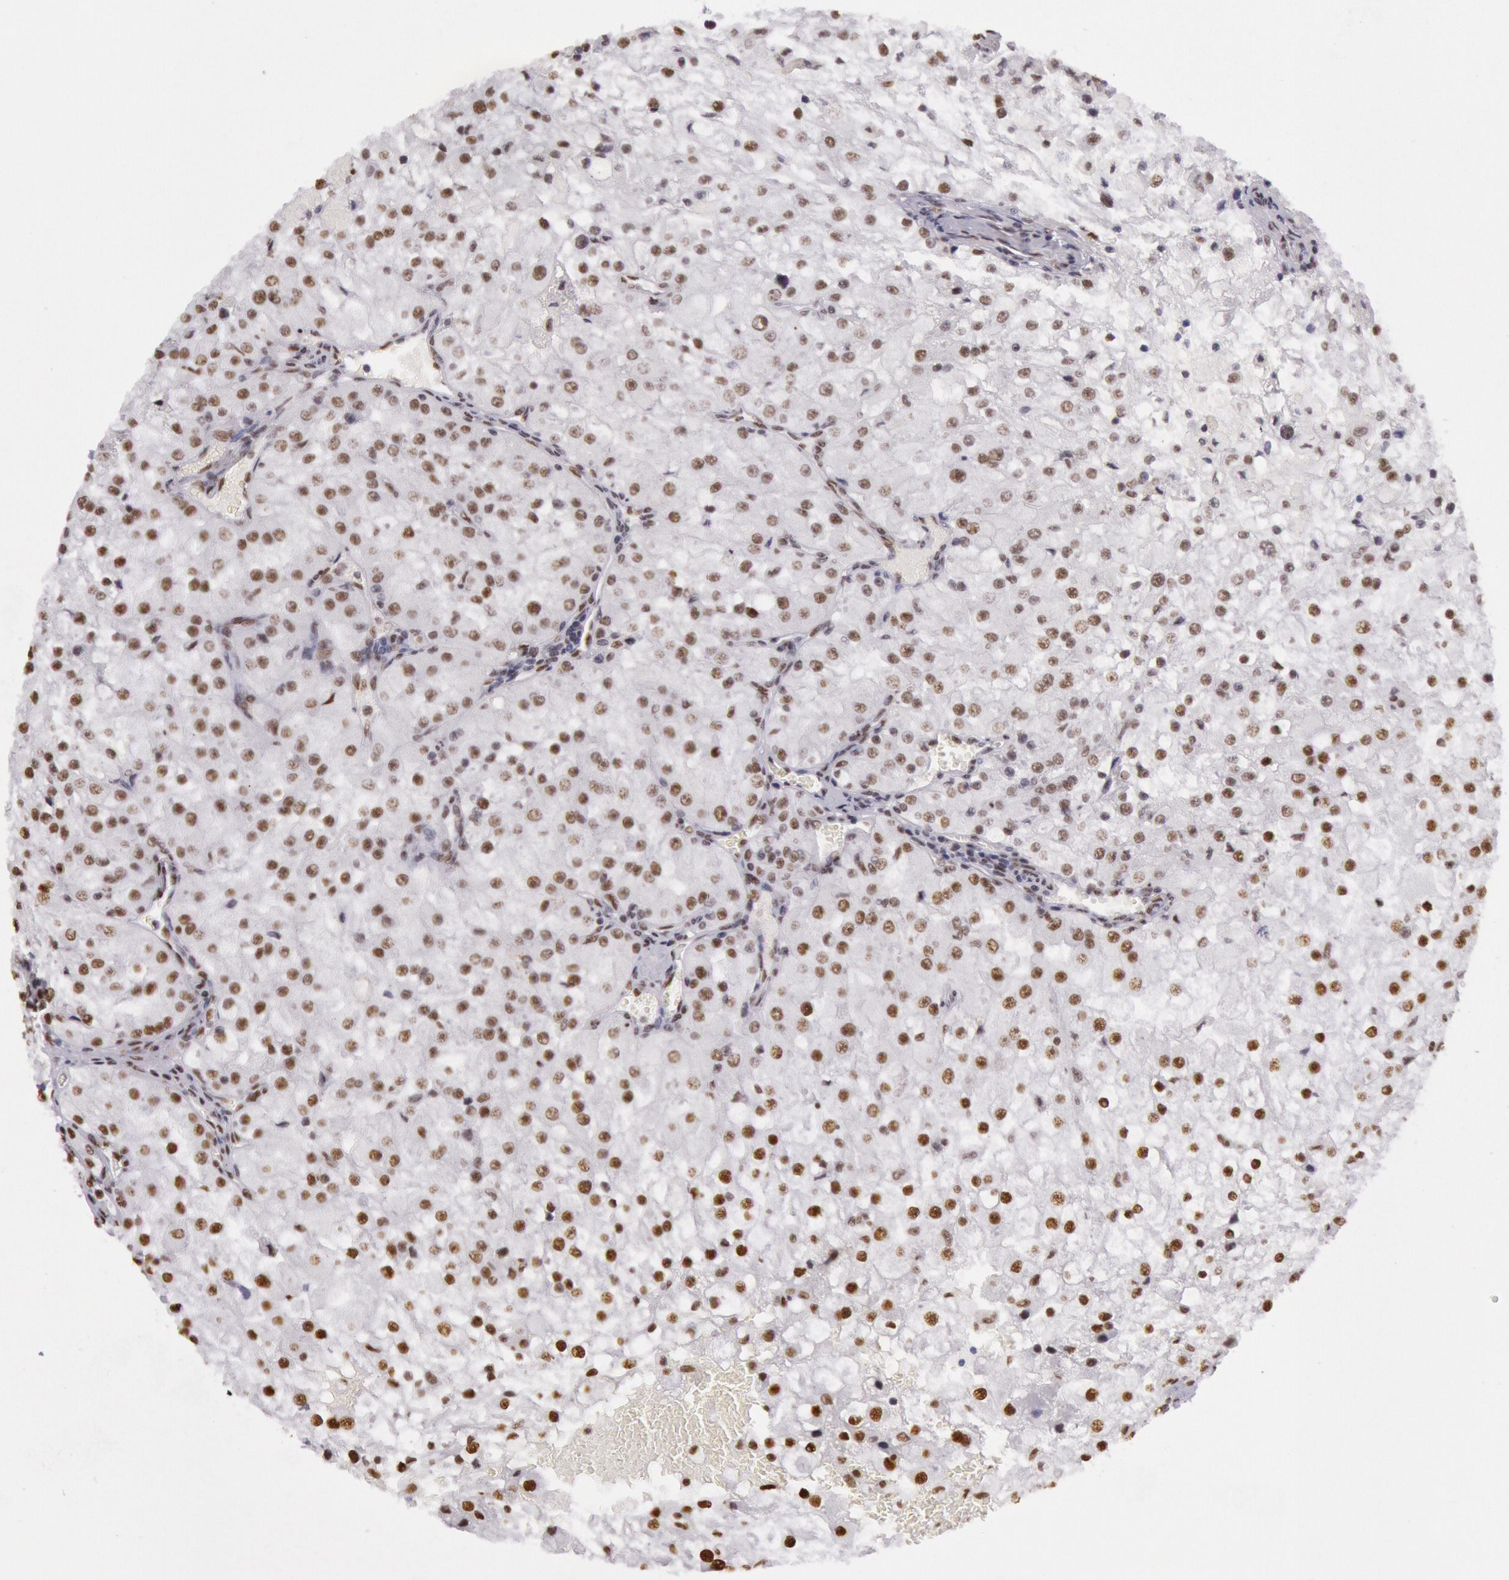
{"staining": {"intensity": "moderate", "quantity": "25%-75%", "location": "nuclear"}, "tissue": "renal cancer", "cell_type": "Tumor cells", "image_type": "cancer", "snomed": [{"axis": "morphology", "description": "Adenocarcinoma, NOS"}, {"axis": "topography", "description": "Kidney"}], "caption": "An image showing moderate nuclear staining in about 25%-75% of tumor cells in adenocarcinoma (renal), as visualized by brown immunohistochemical staining.", "gene": "HNRNPH2", "patient": {"sex": "female", "age": 74}}